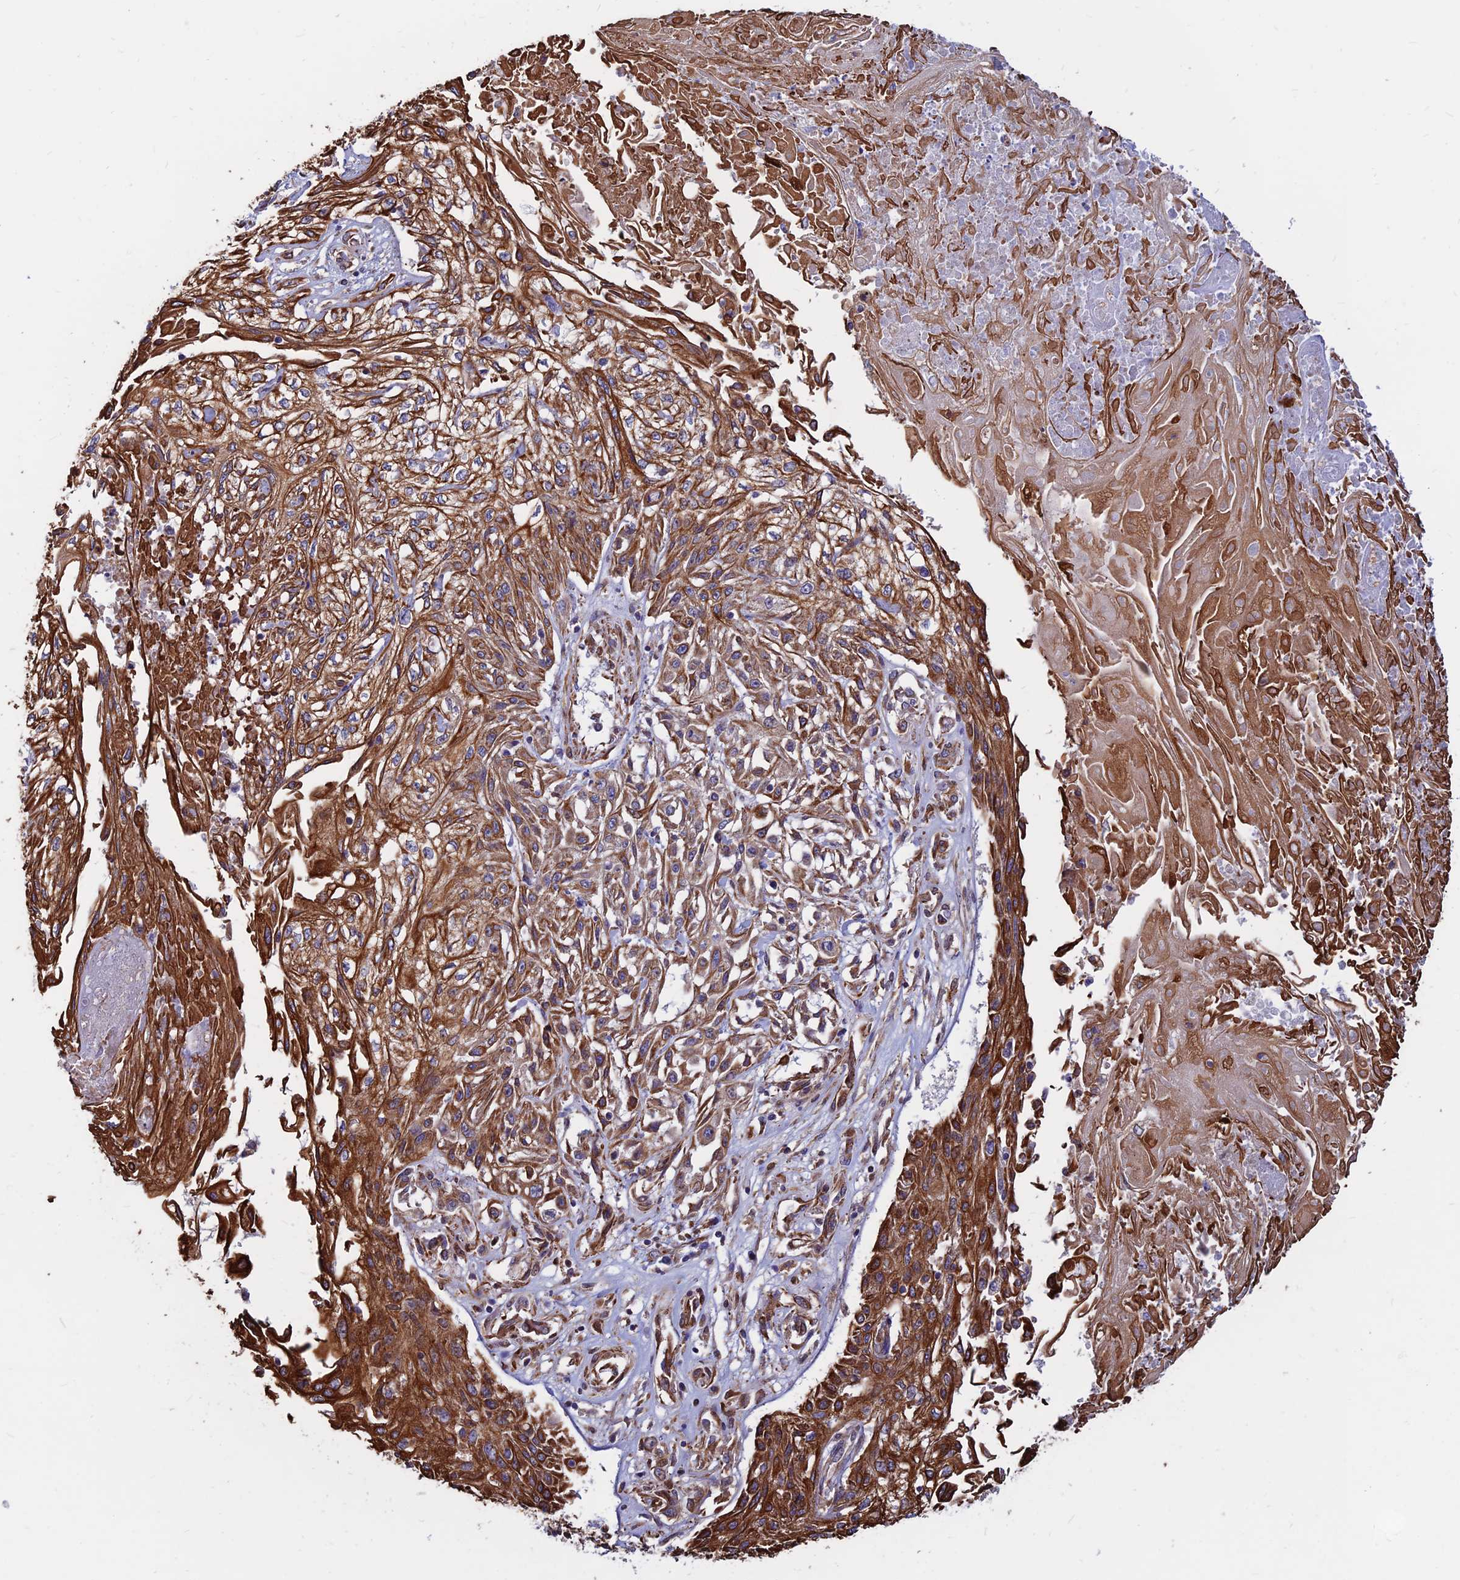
{"staining": {"intensity": "strong", "quantity": ">75%", "location": "cytoplasmic/membranous"}, "tissue": "skin cancer", "cell_type": "Tumor cells", "image_type": "cancer", "snomed": [{"axis": "morphology", "description": "Squamous cell carcinoma, NOS"}, {"axis": "morphology", "description": "Squamous cell carcinoma, metastatic, NOS"}, {"axis": "topography", "description": "Skin"}, {"axis": "topography", "description": "Lymph node"}], "caption": "Metastatic squamous cell carcinoma (skin) was stained to show a protein in brown. There is high levels of strong cytoplasmic/membranous staining in about >75% of tumor cells. (IHC, brightfield microscopy, high magnification).", "gene": "CDK18", "patient": {"sex": "male", "age": 75}}